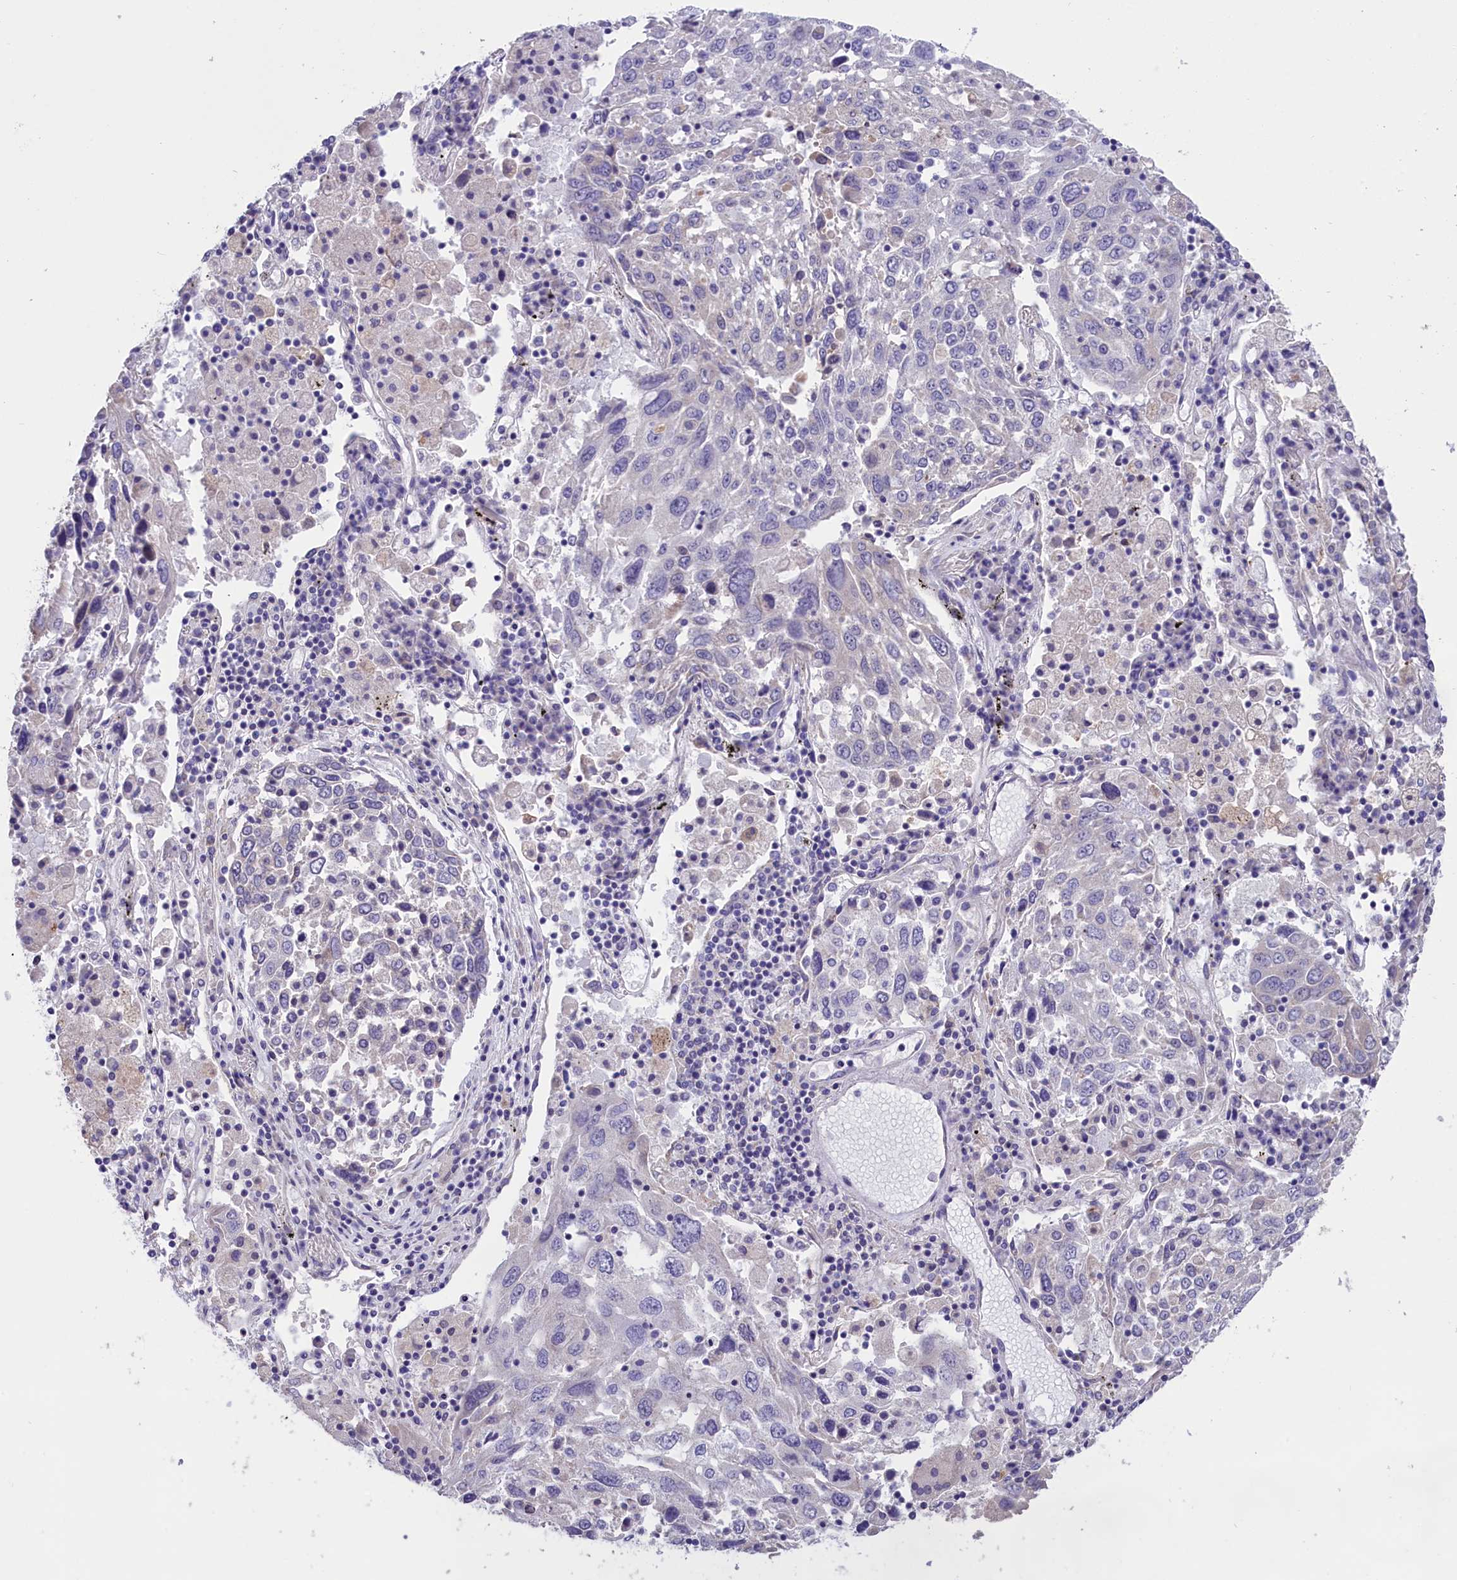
{"staining": {"intensity": "negative", "quantity": "none", "location": "none"}, "tissue": "lung cancer", "cell_type": "Tumor cells", "image_type": "cancer", "snomed": [{"axis": "morphology", "description": "Squamous cell carcinoma, NOS"}, {"axis": "topography", "description": "Lung"}], "caption": "Tumor cells show no significant protein staining in lung squamous cell carcinoma.", "gene": "CYP2U1", "patient": {"sex": "male", "age": 65}}